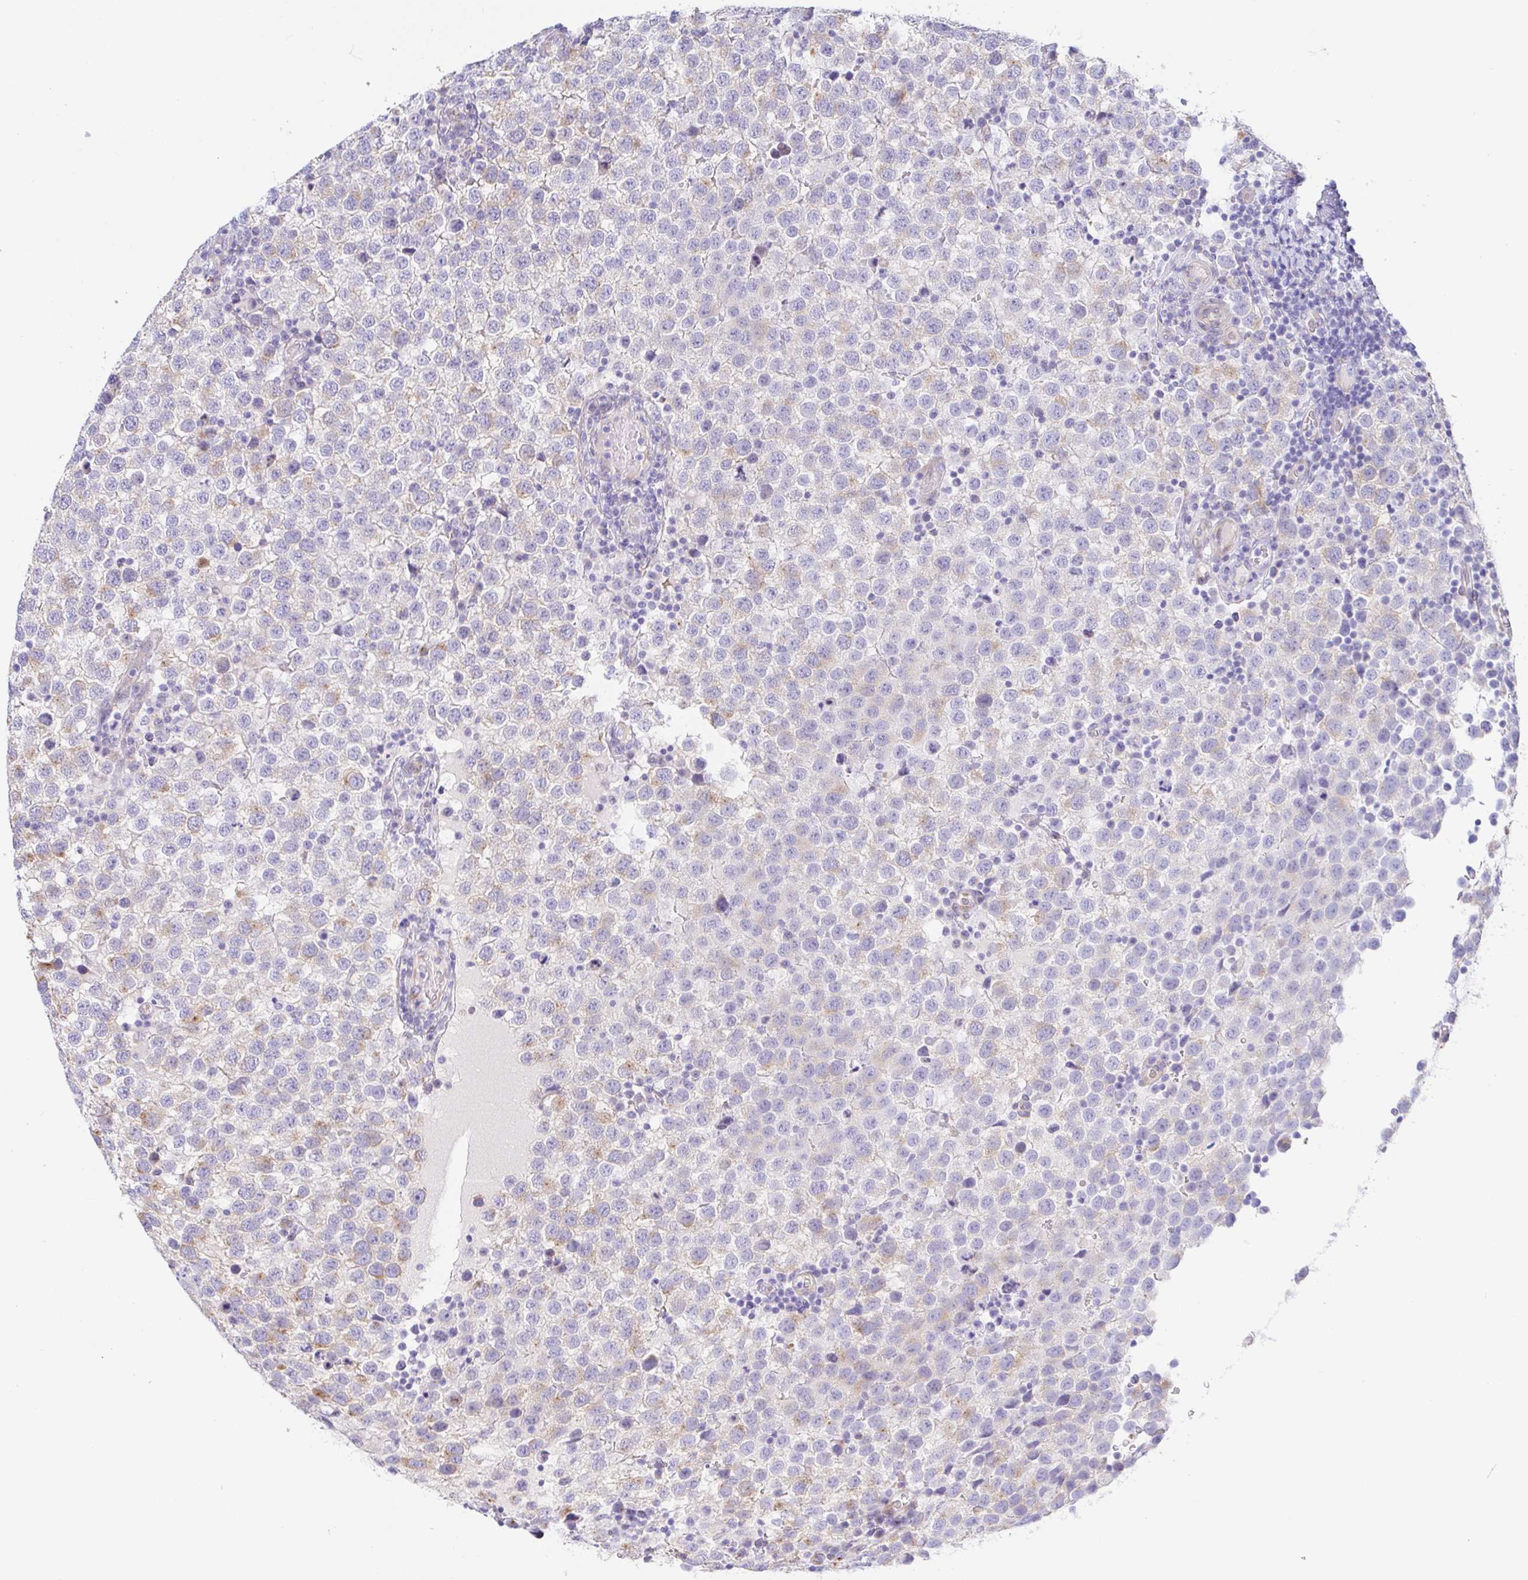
{"staining": {"intensity": "weak", "quantity": "<25%", "location": "cytoplasmic/membranous"}, "tissue": "testis cancer", "cell_type": "Tumor cells", "image_type": "cancer", "snomed": [{"axis": "morphology", "description": "Seminoma, NOS"}, {"axis": "topography", "description": "Testis"}], "caption": "Testis cancer was stained to show a protein in brown. There is no significant positivity in tumor cells.", "gene": "PINLYP", "patient": {"sex": "male", "age": 34}}